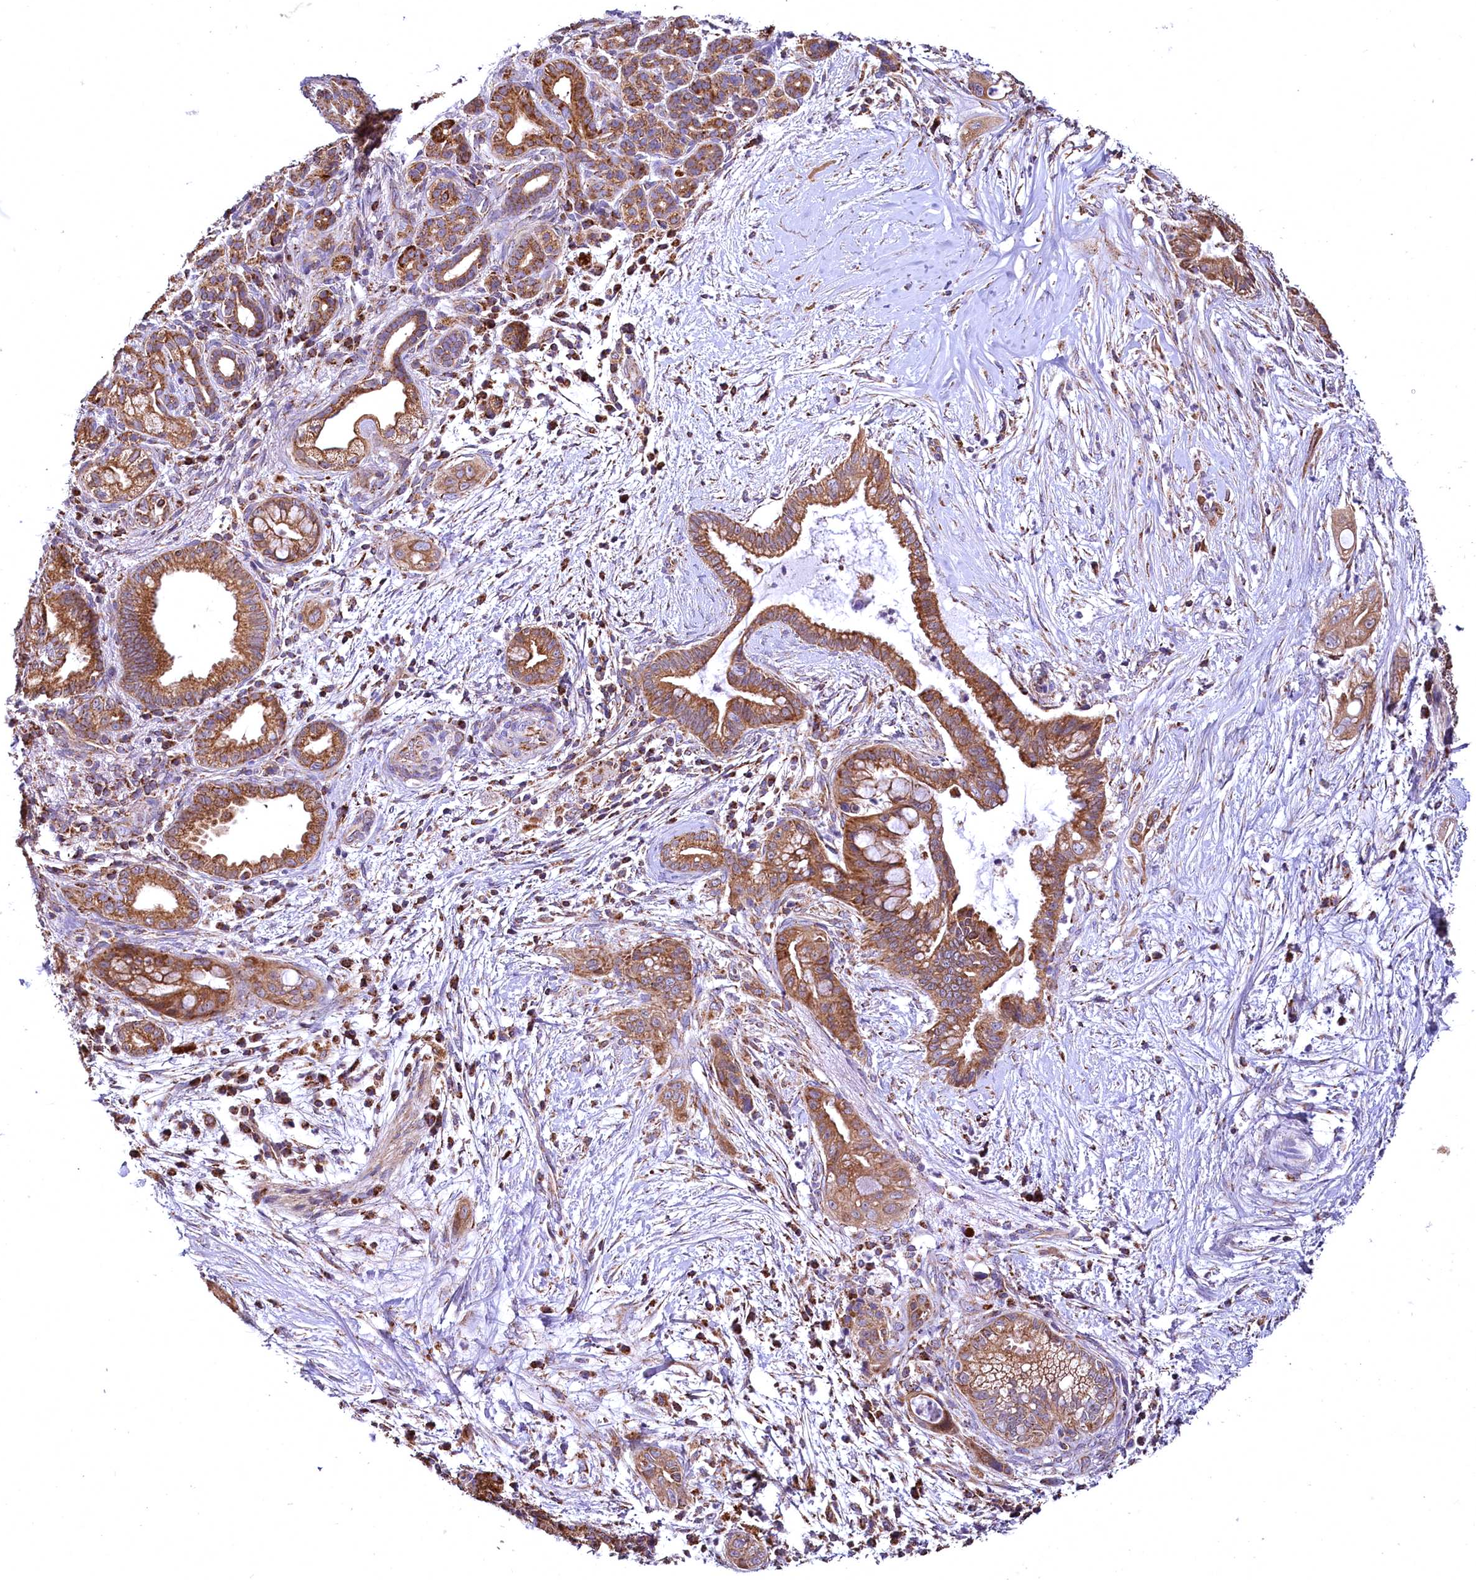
{"staining": {"intensity": "moderate", "quantity": ">75%", "location": "cytoplasmic/membranous"}, "tissue": "pancreatic cancer", "cell_type": "Tumor cells", "image_type": "cancer", "snomed": [{"axis": "morphology", "description": "Adenocarcinoma, NOS"}, {"axis": "topography", "description": "Pancreas"}], "caption": "IHC image of pancreatic cancer stained for a protein (brown), which exhibits medium levels of moderate cytoplasmic/membranous staining in about >75% of tumor cells.", "gene": "NUDT15", "patient": {"sex": "male", "age": 59}}